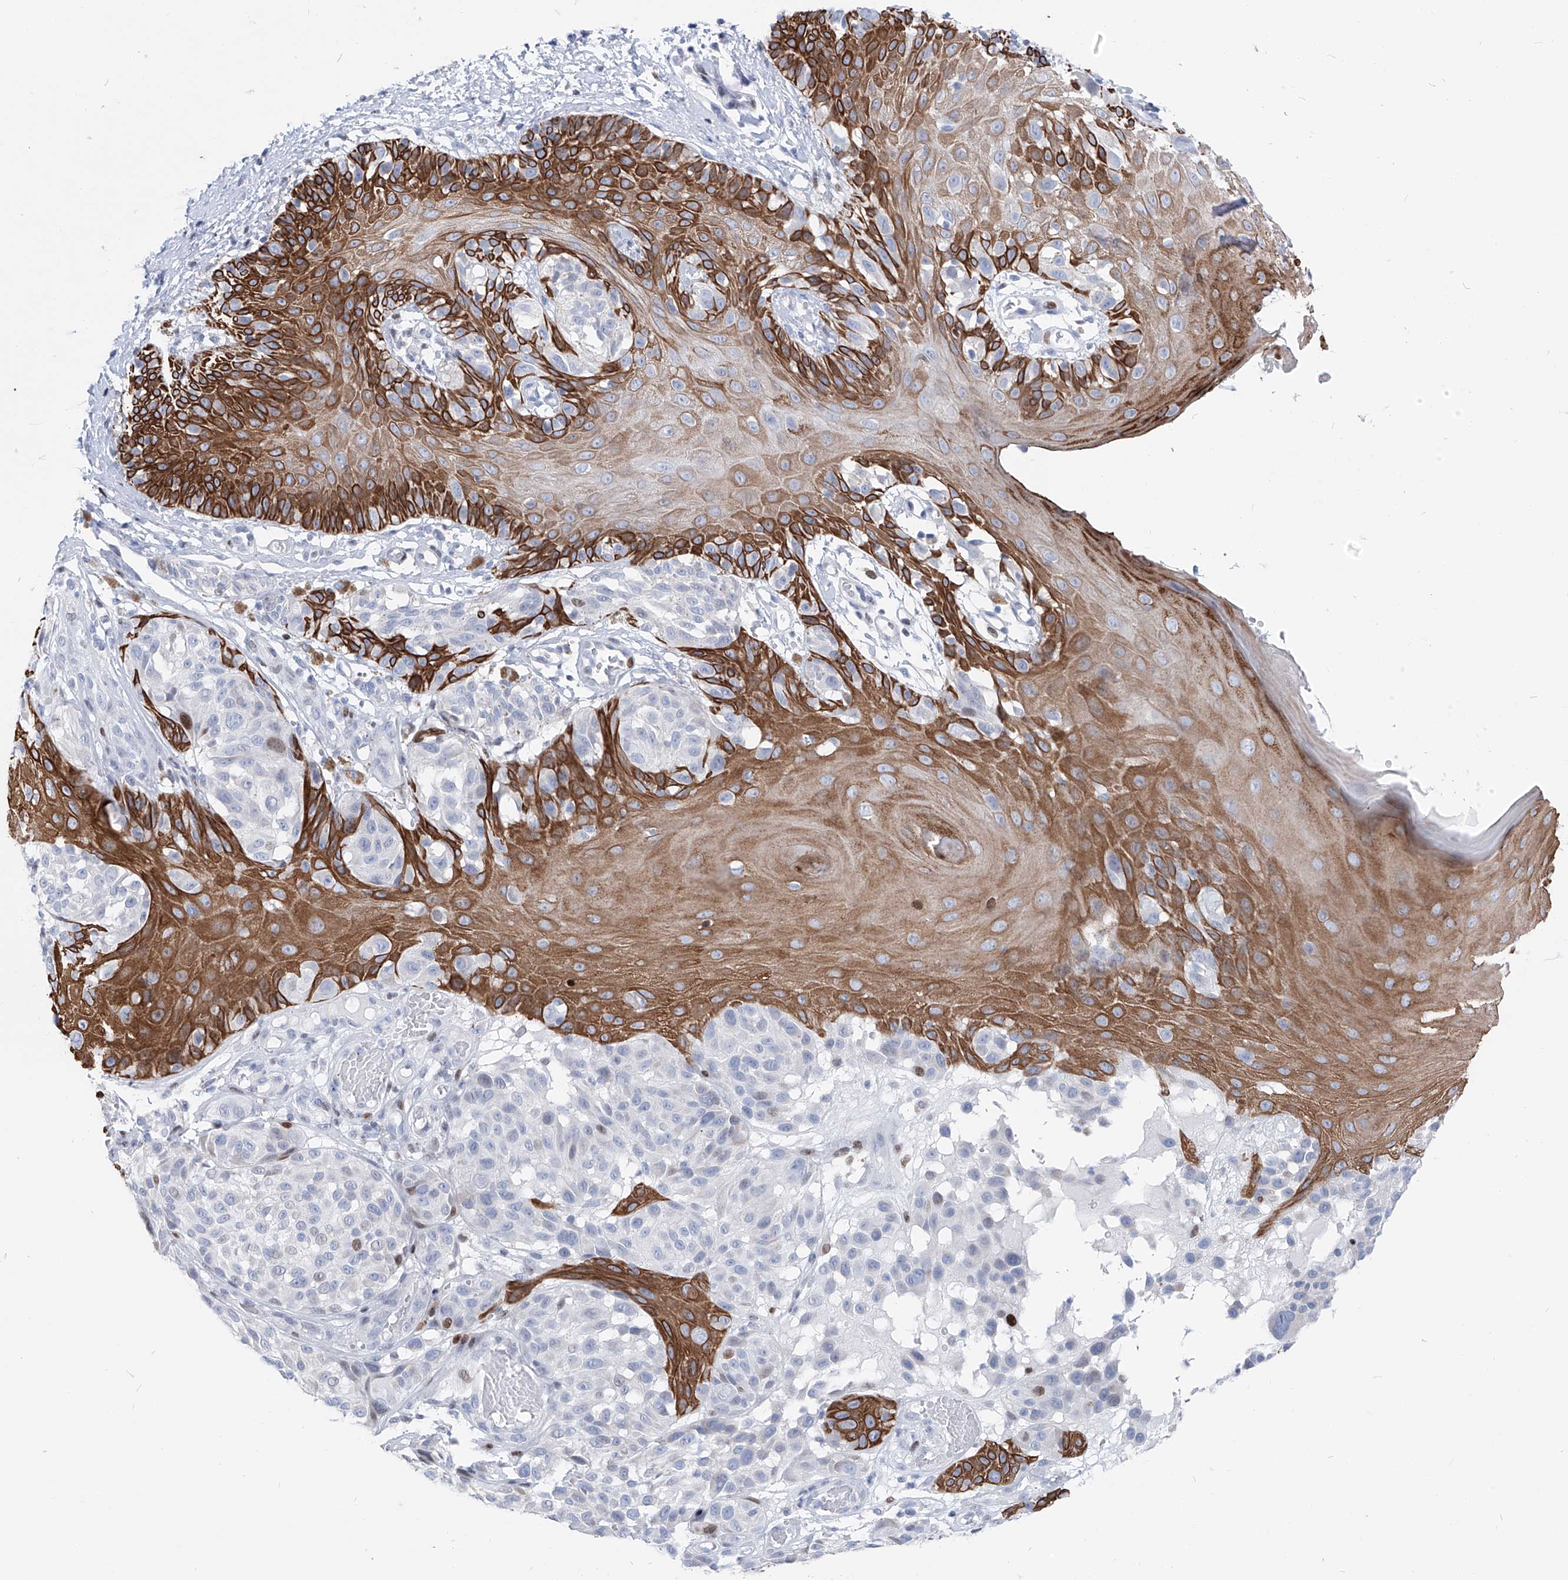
{"staining": {"intensity": "moderate", "quantity": "<25%", "location": "nuclear"}, "tissue": "melanoma", "cell_type": "Tumor cells", "image_type": "cancer", "snomed": [{"axis": "morphology", "description": "Malignant melanoma, NOS"}, {"axis": "topography", "description": "Skin"}], "caption": "Protein staining by immunohistochemistry (IHC) shows moderate nuclear expression in about <25% of tumor cells in malignant melanoma.", "gene": "FRS3", "patient": {"sex": "male", "age": 83}}